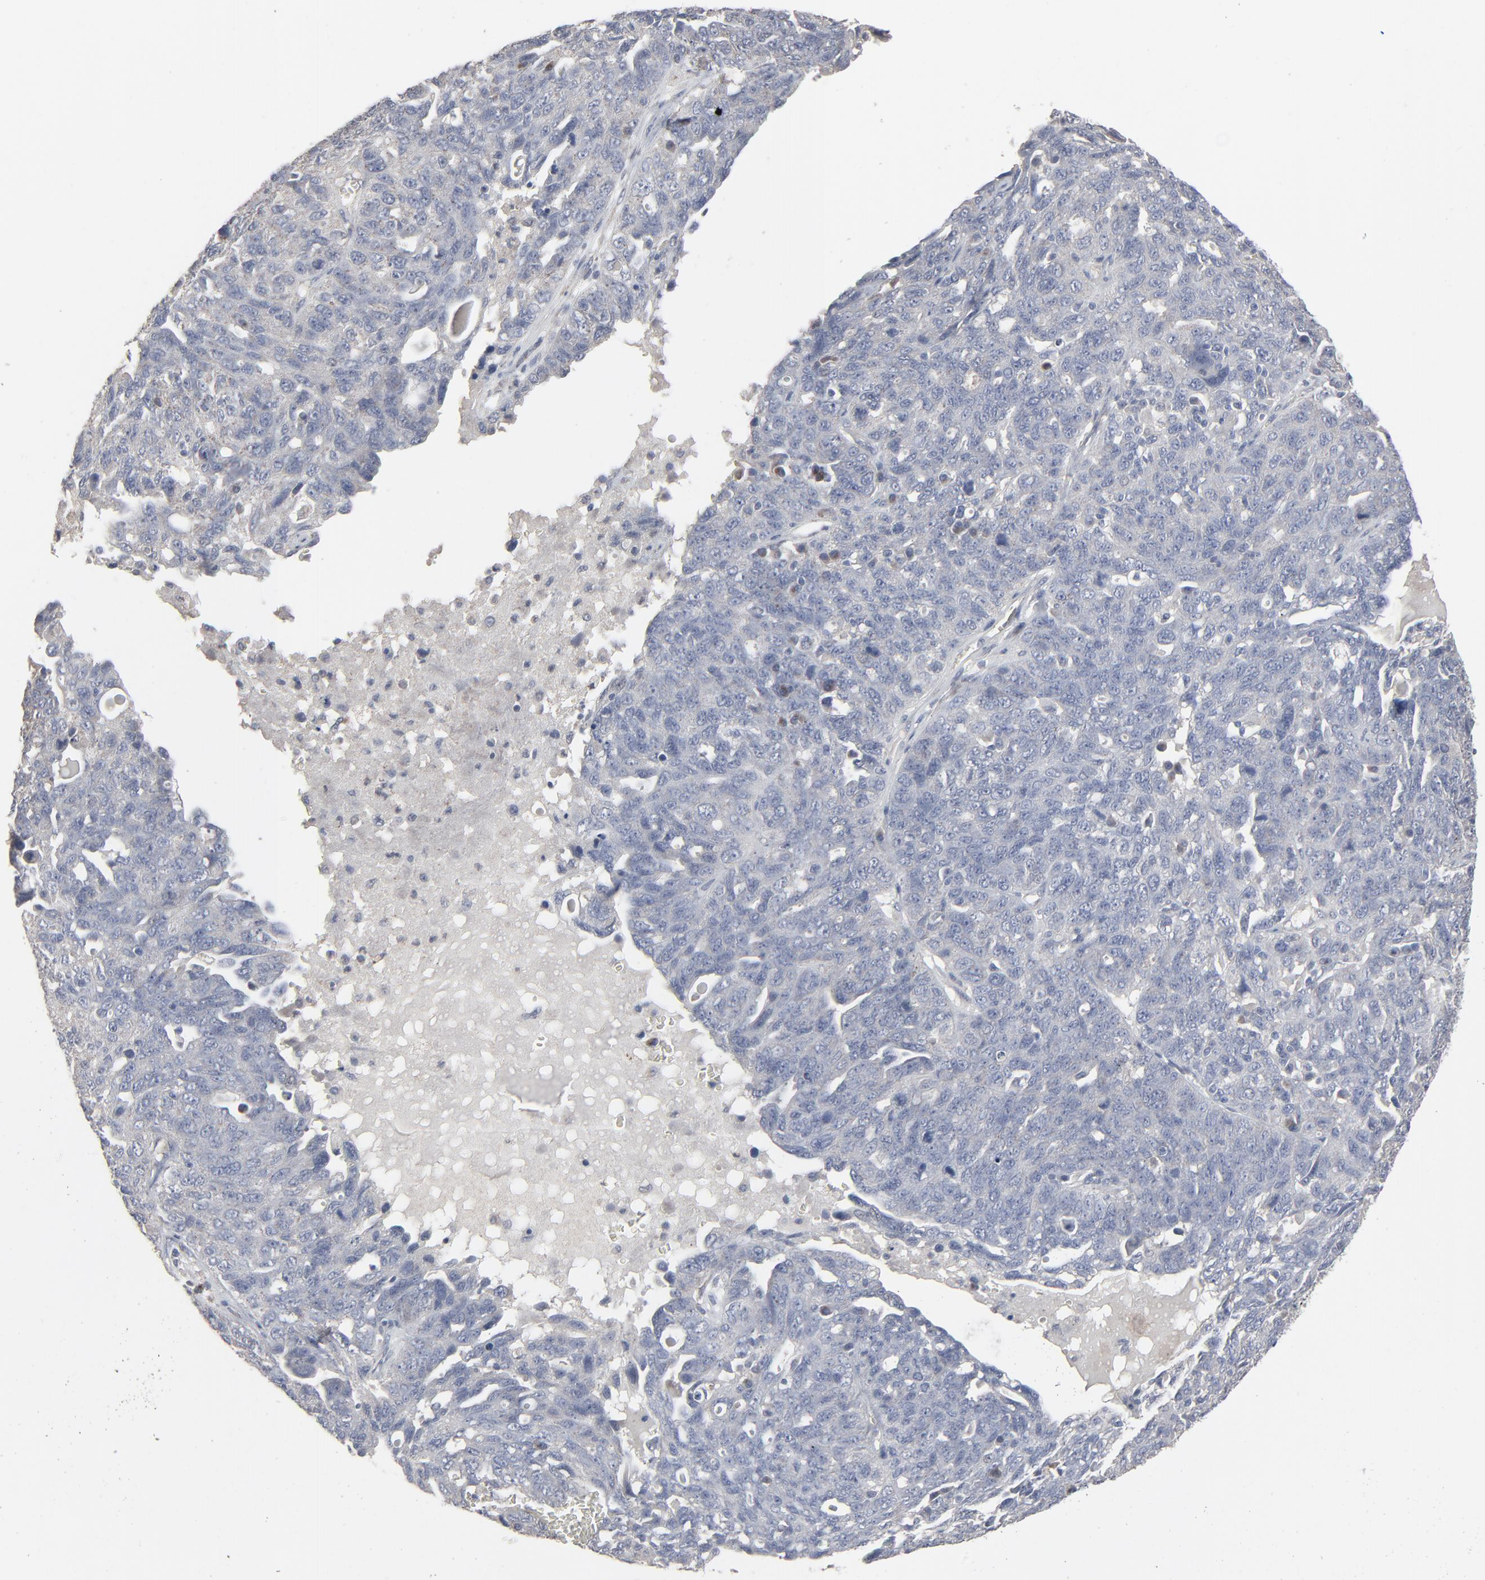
{"staining": {"intensity": "negative", "quantity": "none", "location": "none"}, "tissue": "ovarian cancer", "cell_type": "Tumor cells", "image_type": "cancer", "snomed": [{"axis": "morphology", "description": "Cystadenocarcinoma, serous, NOS"}, {"axis": "topography", "description": "Ovary"}], "caption": "High magnification brightfield microscopy of ovarian cancer (serous cystadenocarcinoma) stained with DAB (3,3'-diaminobenzidine) (brown) and counterstained with hematoxylin (blue): tumor cells show no significant staining. (DAB IHC, high magnification).", "gene": "JAM3", "patient": {"sex": "female", "age": 71}}